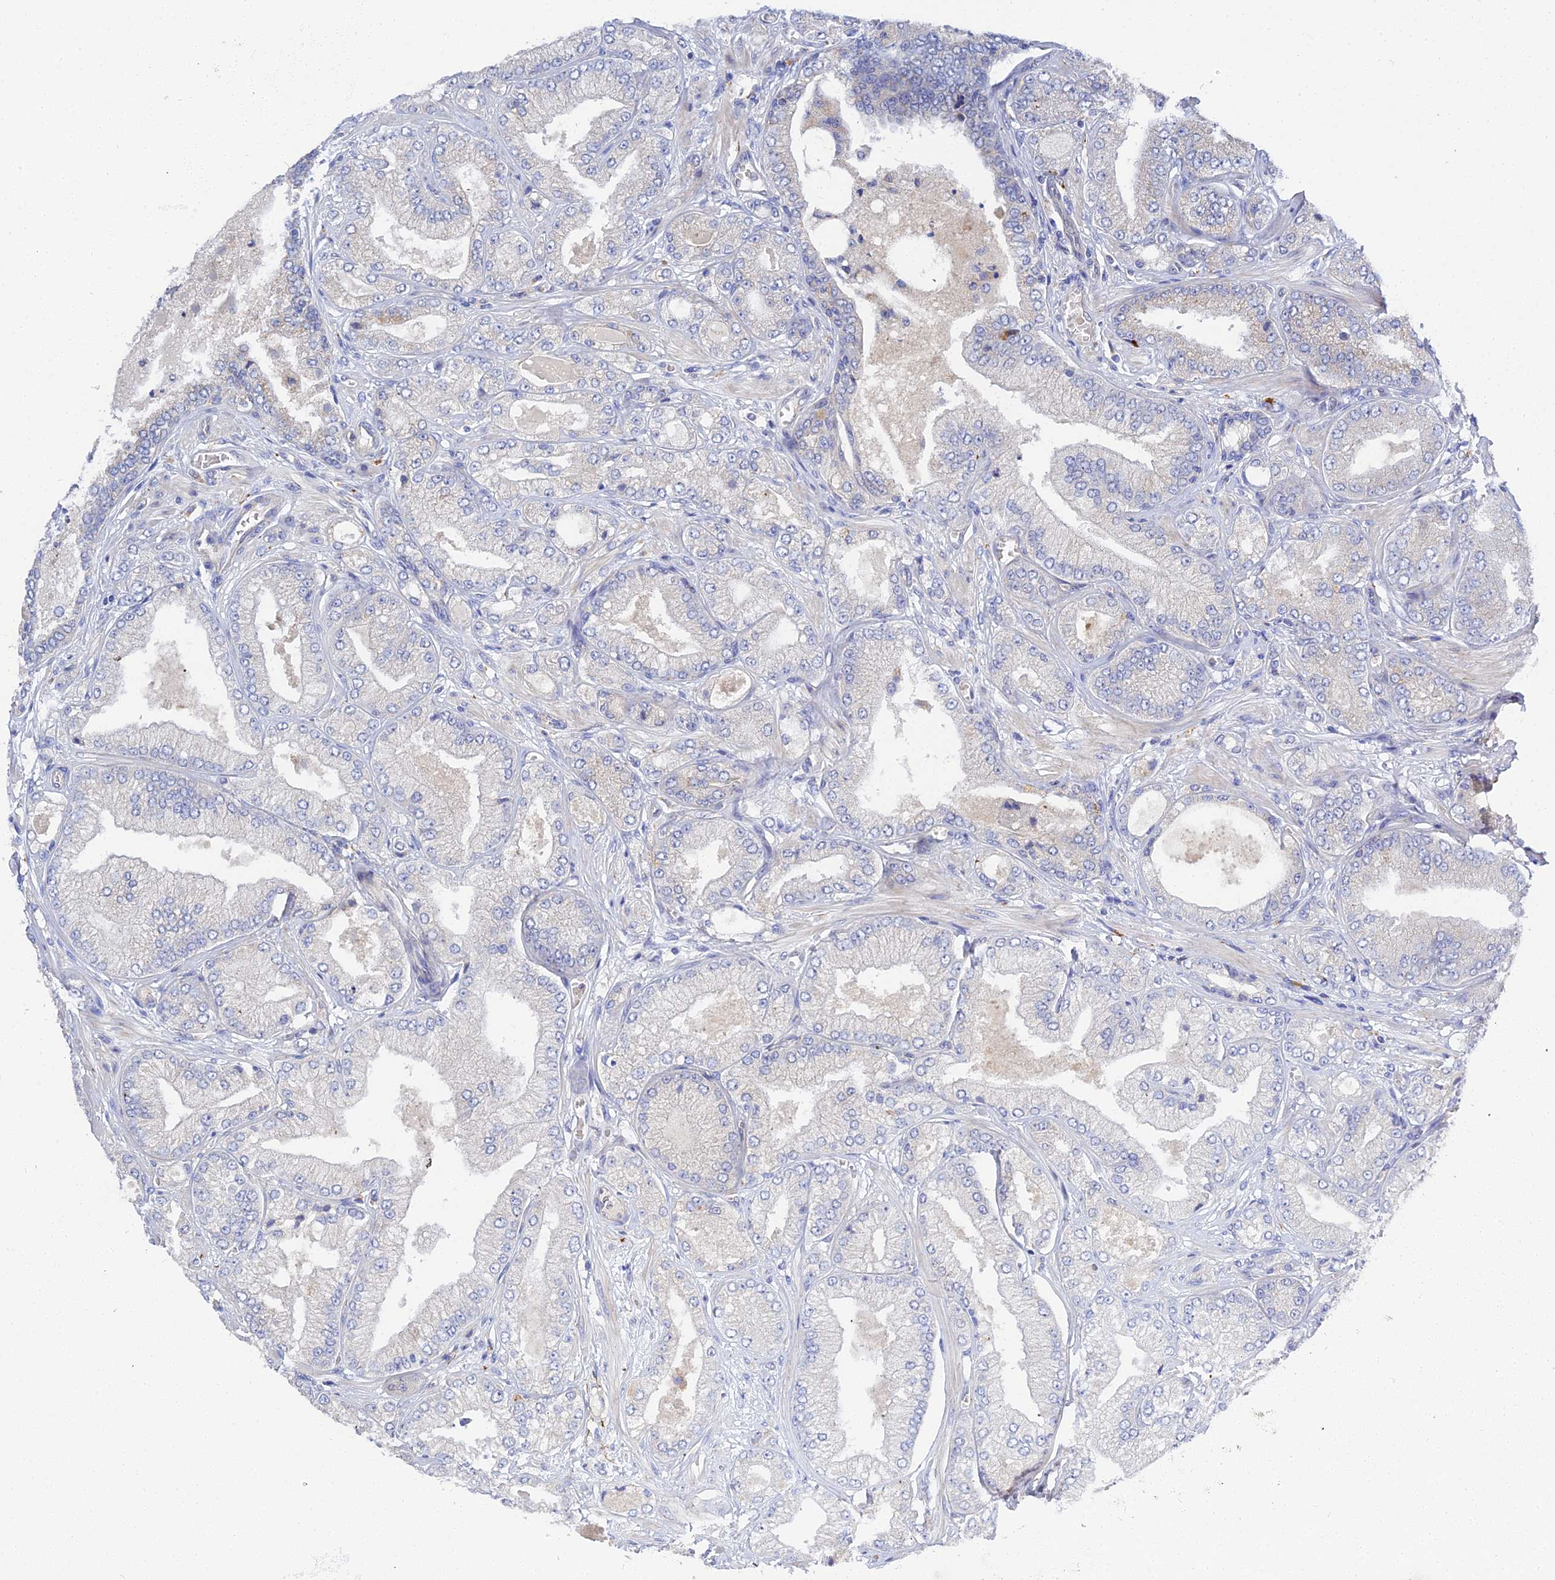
{"staining": {"intensity": "weak", "quantity": "<25%", "location": "cytoplasmic/membranous"}, "tissue": "prostate cancer", "cell_type": "Tumor cells", "image_type": "cancer", "snomed": [{"axis": "morphology", "description": "Adenocarcinoma, Low grade"}, {"axis": "topography", "description": "Prostate"}], "caption": "High power microscopy image of an immunohistochemistry image of prostate cancer (adenocarcinoma (low-grade)), revealing no significant expression in tumor cells.", "gene": "APOBEC3H", "patient": {"sex": "male", "age": 55}}